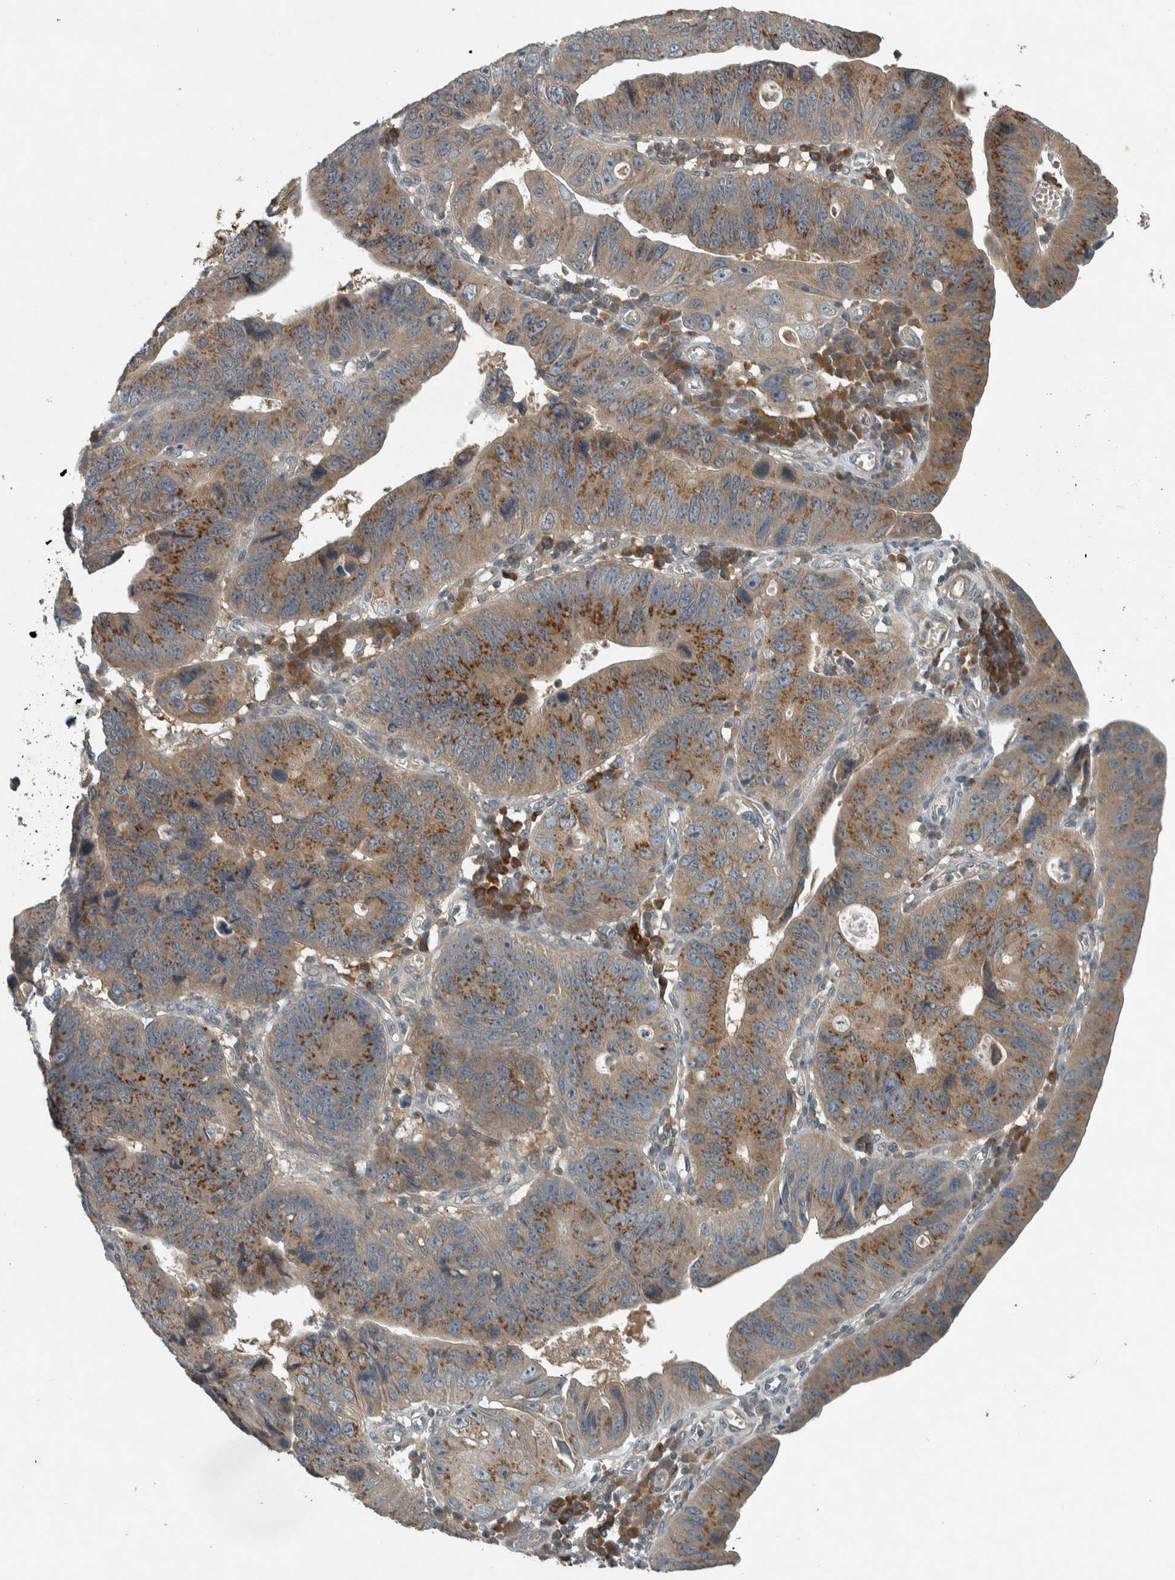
{"staining": {"intensity": "moderate", "quantity": "25%-75%", "location": "cytoplasmic/membranous"}, "tissue": "stomach cancer", "cell_type": "Tumor cells", "image_type": "cancer", "snomed": [{"axis": "morphology", "description": "Adenocarcinoma, NOS"}, {"axis": "topography", "description": "Stomach"}], "caption": "Immunohistochemical staining of human stomach cancer (adenocarcinoma) exhibits medium levels of moderate cytoplasmic/membranous expression in about 25%-75% of tumor cells.", "gene": "CLCN2", "patient": {"sex": "male", "age": 59}}